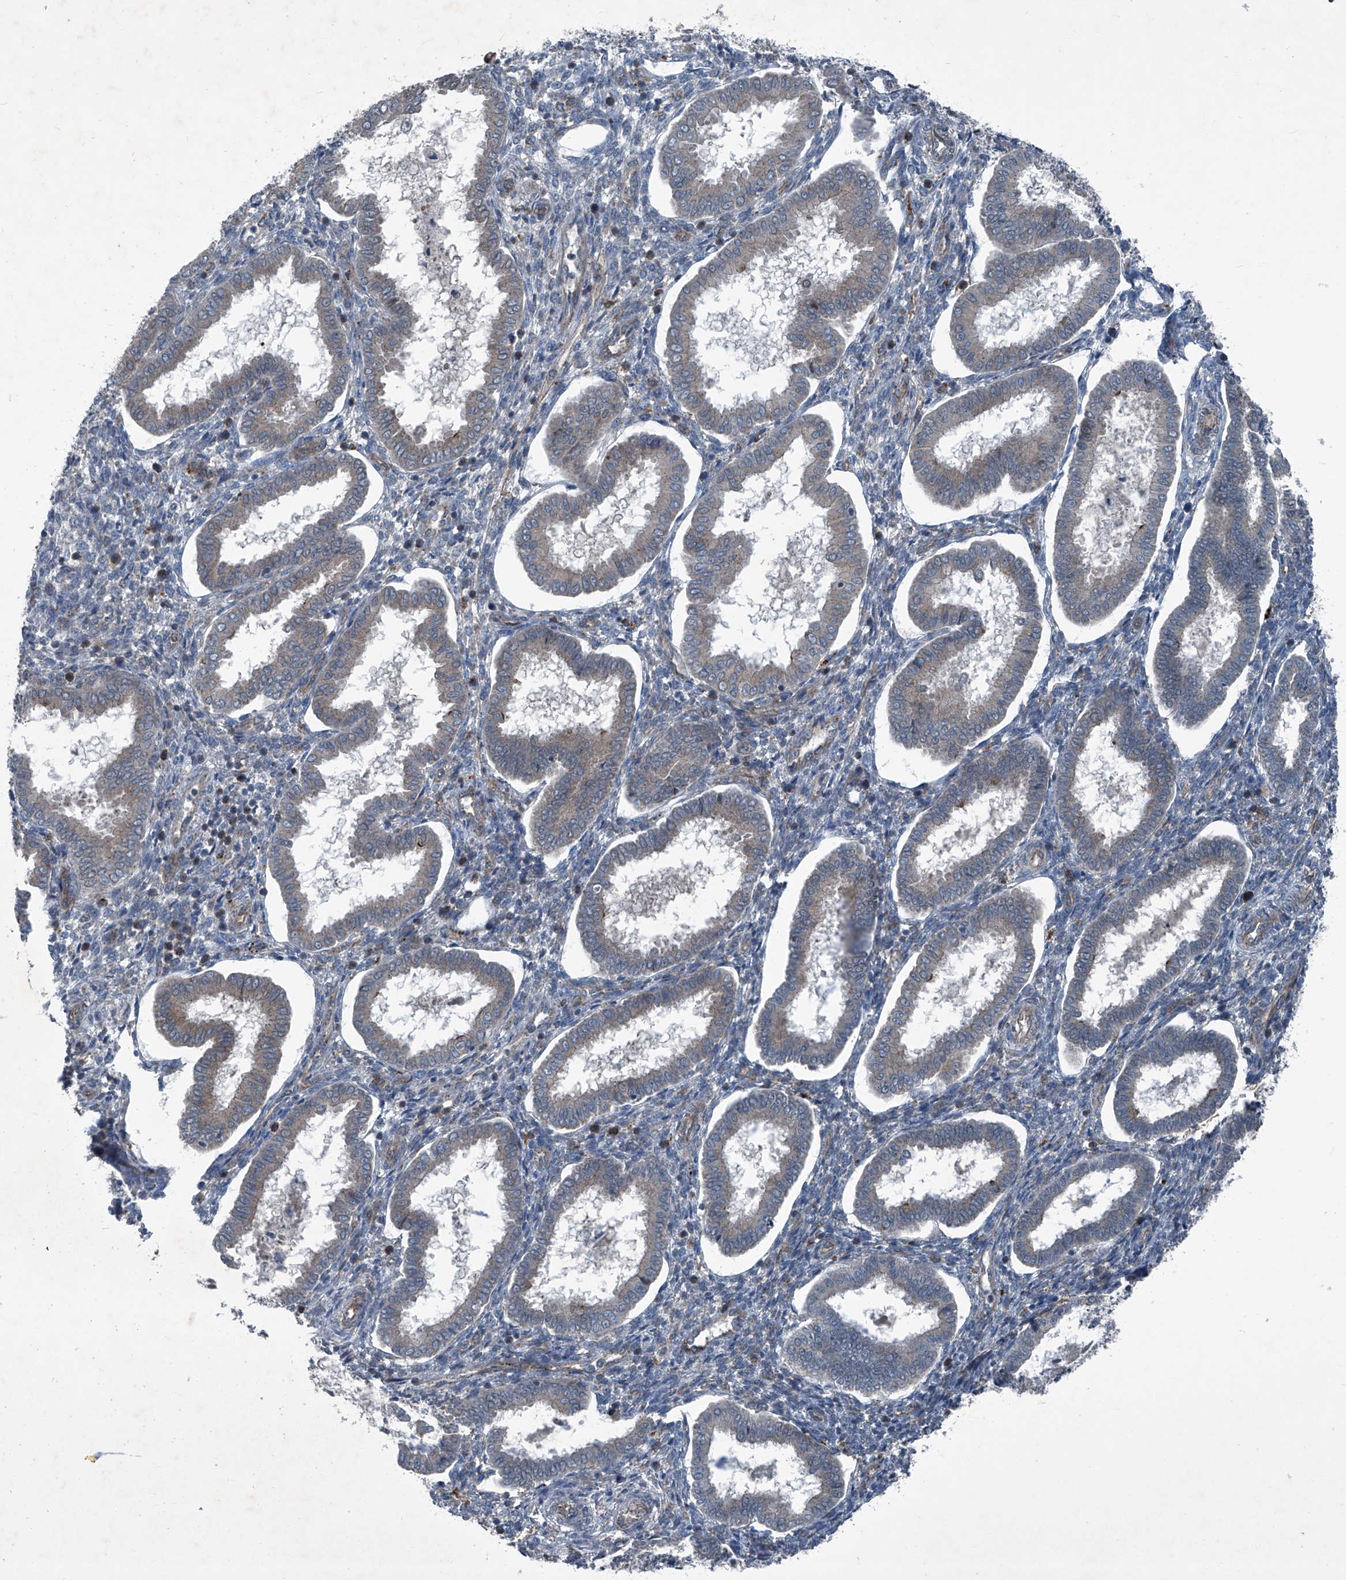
{"staining": {"intensity": "weak", "quantity": "<25%", "location": "cytoplasmic/membranous"}, "tissue": "endometrium", "cell_type": "Cells in endometrial stroma", "image_type": "normal", "snomed": [{"axis": "morphology", "description": "Normal tissue, NOS"}, {"axis": "topography", "description": "Endometrium"}], "caption": "Immunohistochemistry (IHC) histopathology image of normal endometrium: human endometrium stained with DAB (3,3'-diaminobenzidine) reveals no significant protein expression in cells in endometrial stroma.", "gene": "SENP2", "patient": {"sex": "female", "age": 24}}